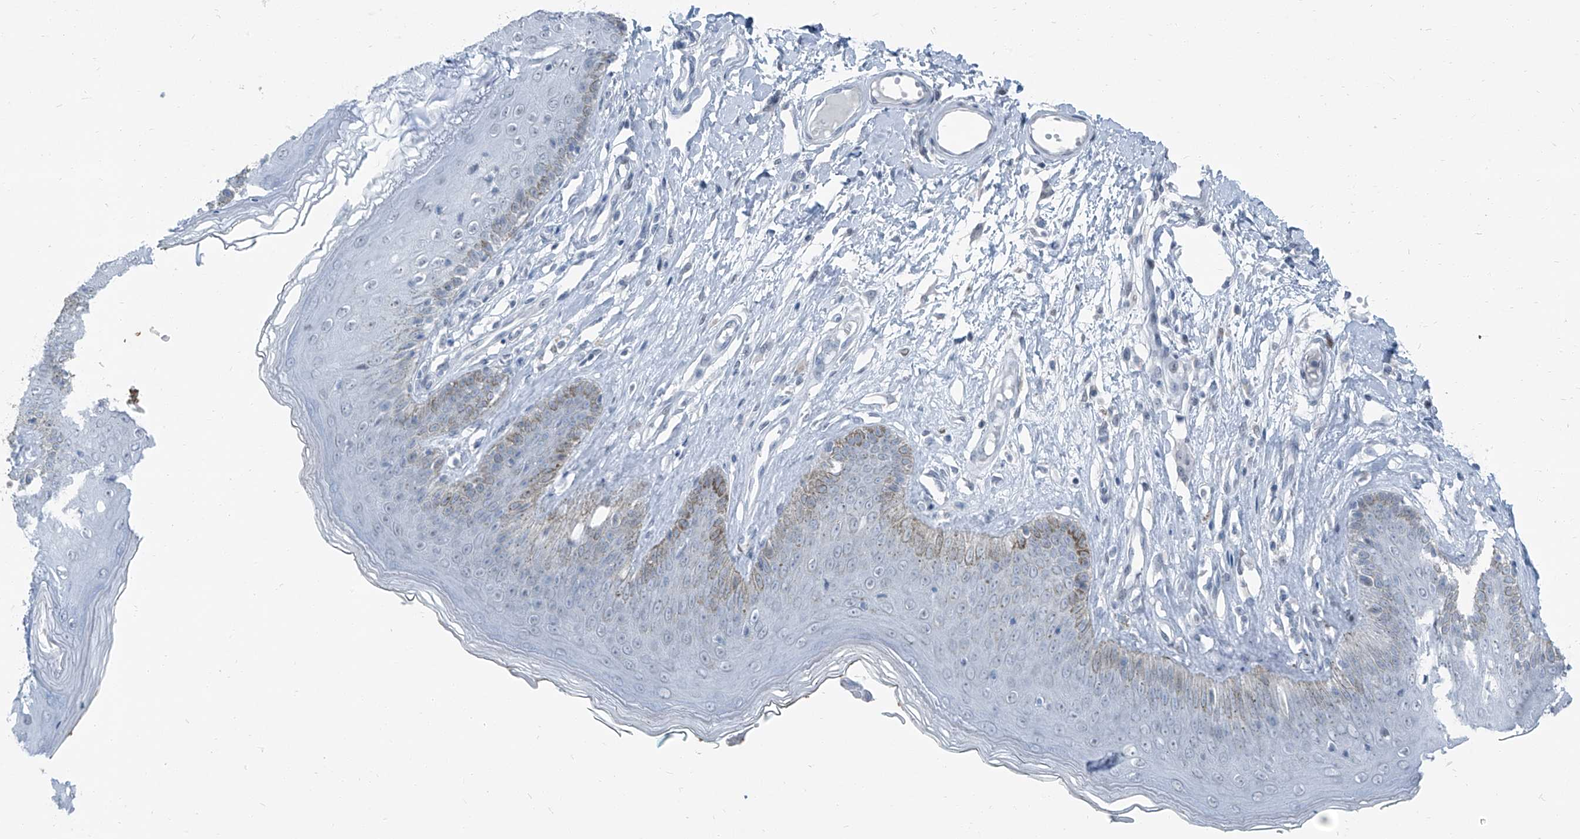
{"staining": {"intensity": "weak", "quantity": "<25%", "location": "cytoplasmic/membranous"}, "tissue": "skin", "cell_type": "Epidermal cells", "image_type": "normal", "snomed": [{"axis": "morphology", "description": "Normal tissue, NOS"}, {"axis": "morphology", "description": "Squamous cell carcinoma, NOS"}, {"axis": "topography", "description": "Vulva"}], "caption": "This micrograph is of normal skin stained with immunohistochemistry to label a protein in brown with the nuclei are counter-stained blue. There is no positivity in epidermal cells.", "gene": "RGN", "patient": {"sex": "female", "age": 85}}